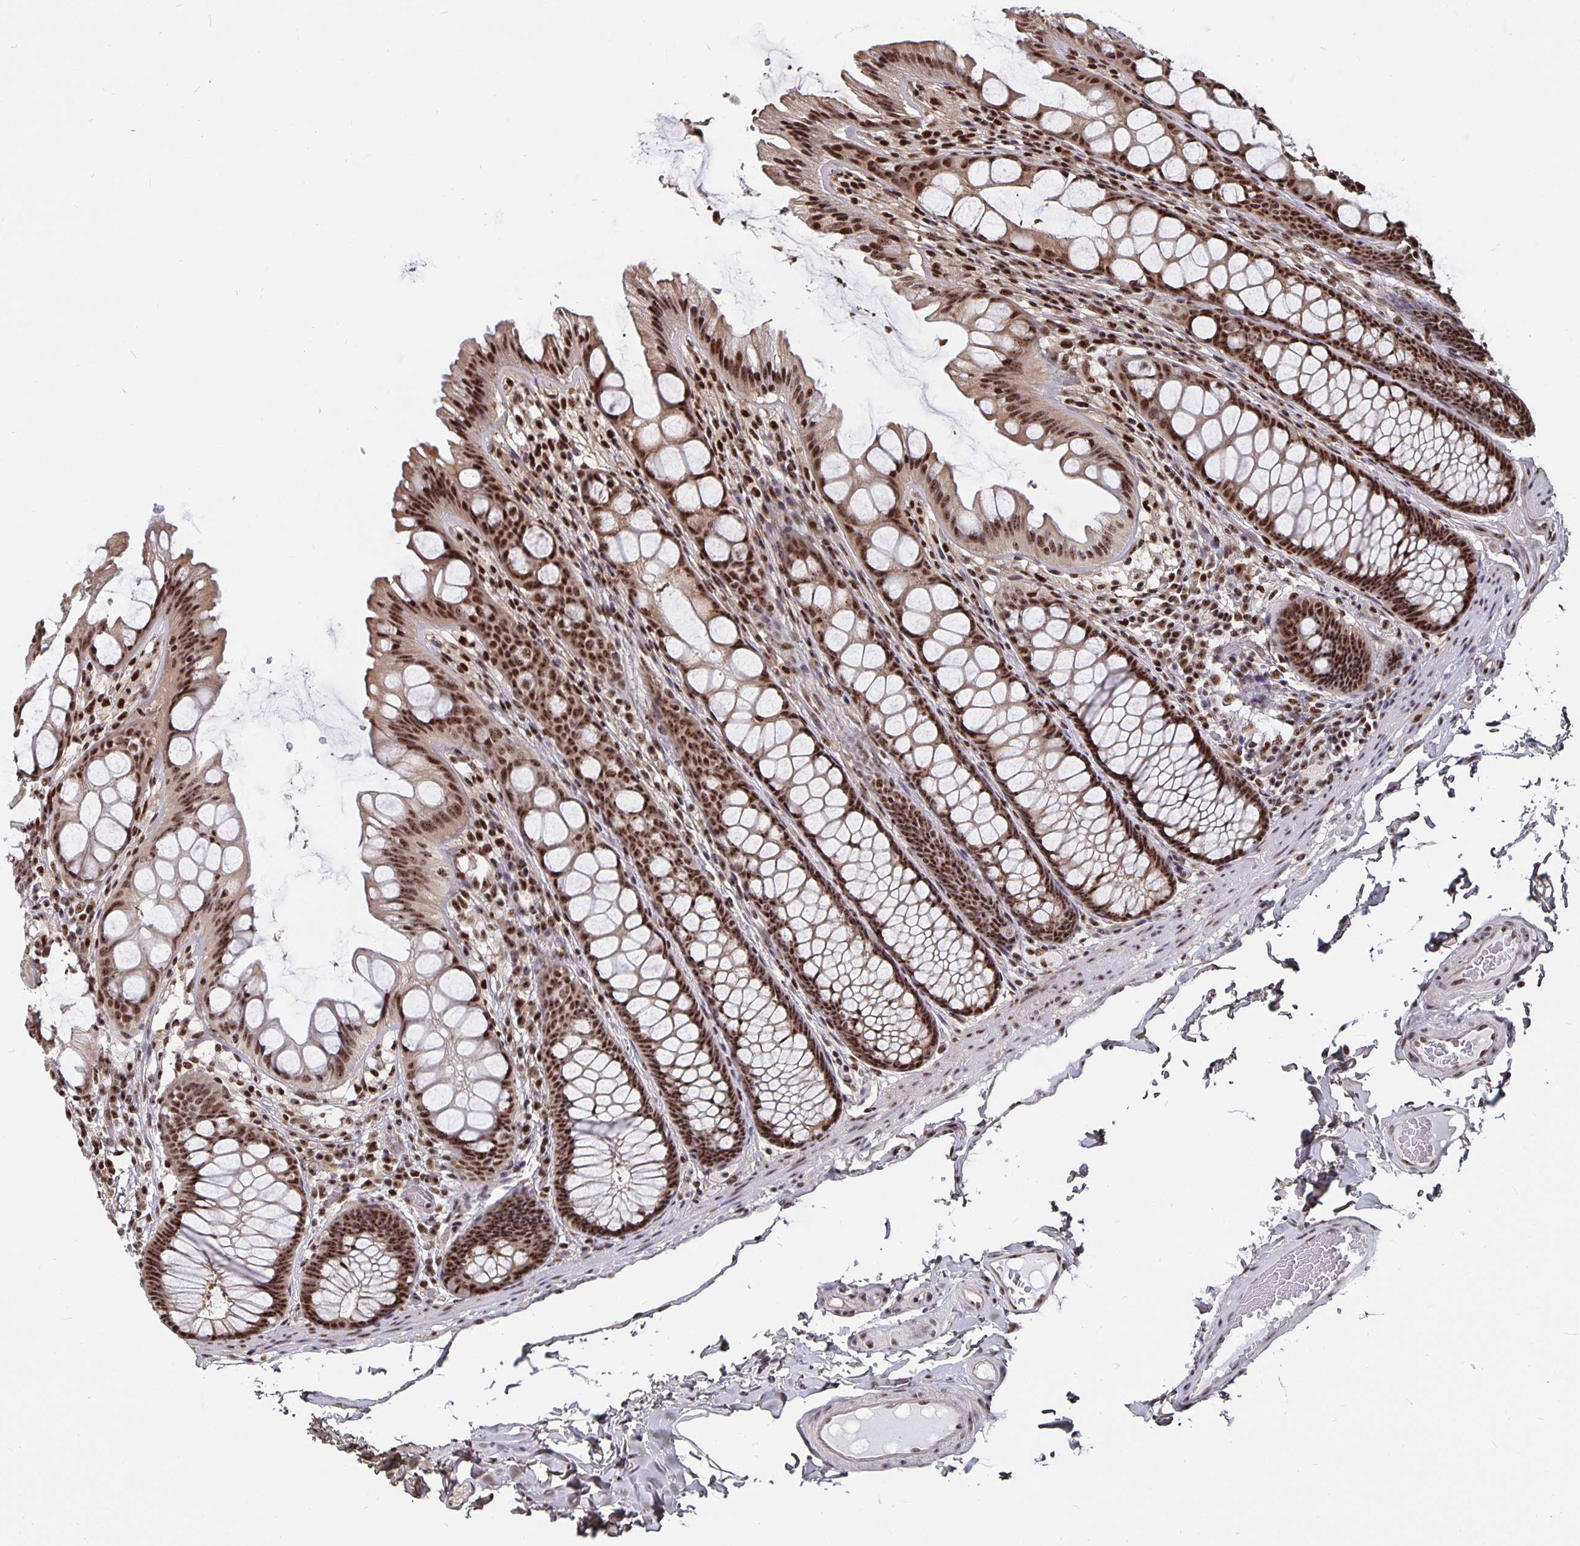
{"staining": {"intensity": "strong", "quantity": ">75%", "location": "nuclear"}, "tissue": "colon", "cell_type": "Endothelial cells", "image_type": "normal", "snomed": [{"axis": "morphology", "description": "Normal tissue, NOS"}, {"axis": "topography", "description": "Colon"}], "caption": "Immunohistochemical staining of benign colon displays >75% levels of strong nuclear protein positivity in about >75% of endothelial cells. (IHC, brightfield microscopy, high magnification).", "gene": "LAS1L", "patient": {"sex": "male", "age": 47}}